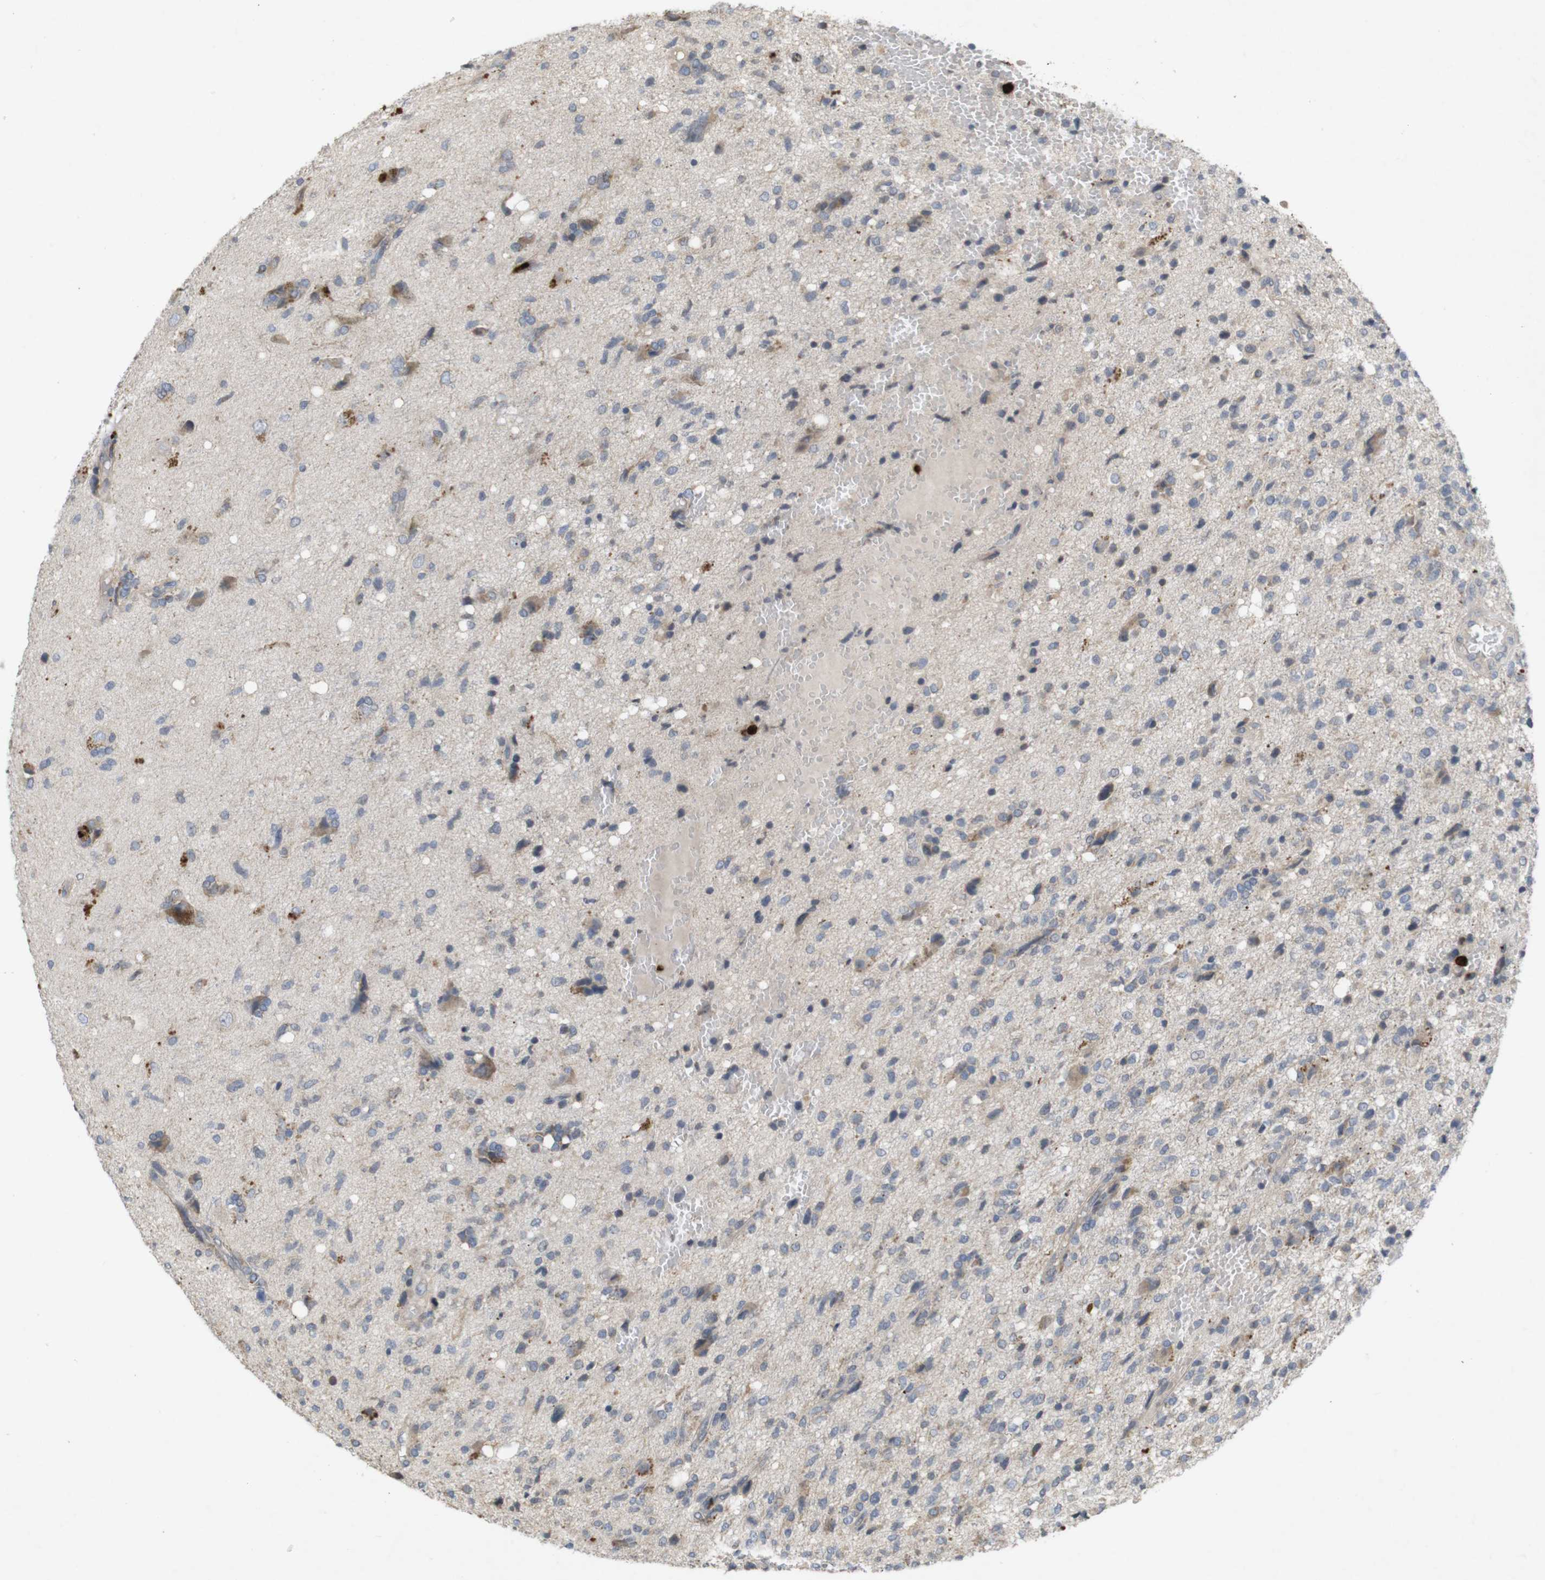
{"staining": {"intensity": "moderate", "quantity": "<25%", "location": "cytoplasmic/membranous"}, "tissue": "glioma", "cell_type": "Tumor cells", "image_type": "cancer", "snomed": [{"axis": "morphology", "description": "Glioma, malignant, High grade"}, {"axis": "topography", "description": "Brain"}], "caption": "A photomicrograph of glioma stained for a protein shows moderate cytoplasmic/membranous brown staining in tumor cells.", "gene": "TSPAN14", "patient": {"sex": "female", "age": 59}}